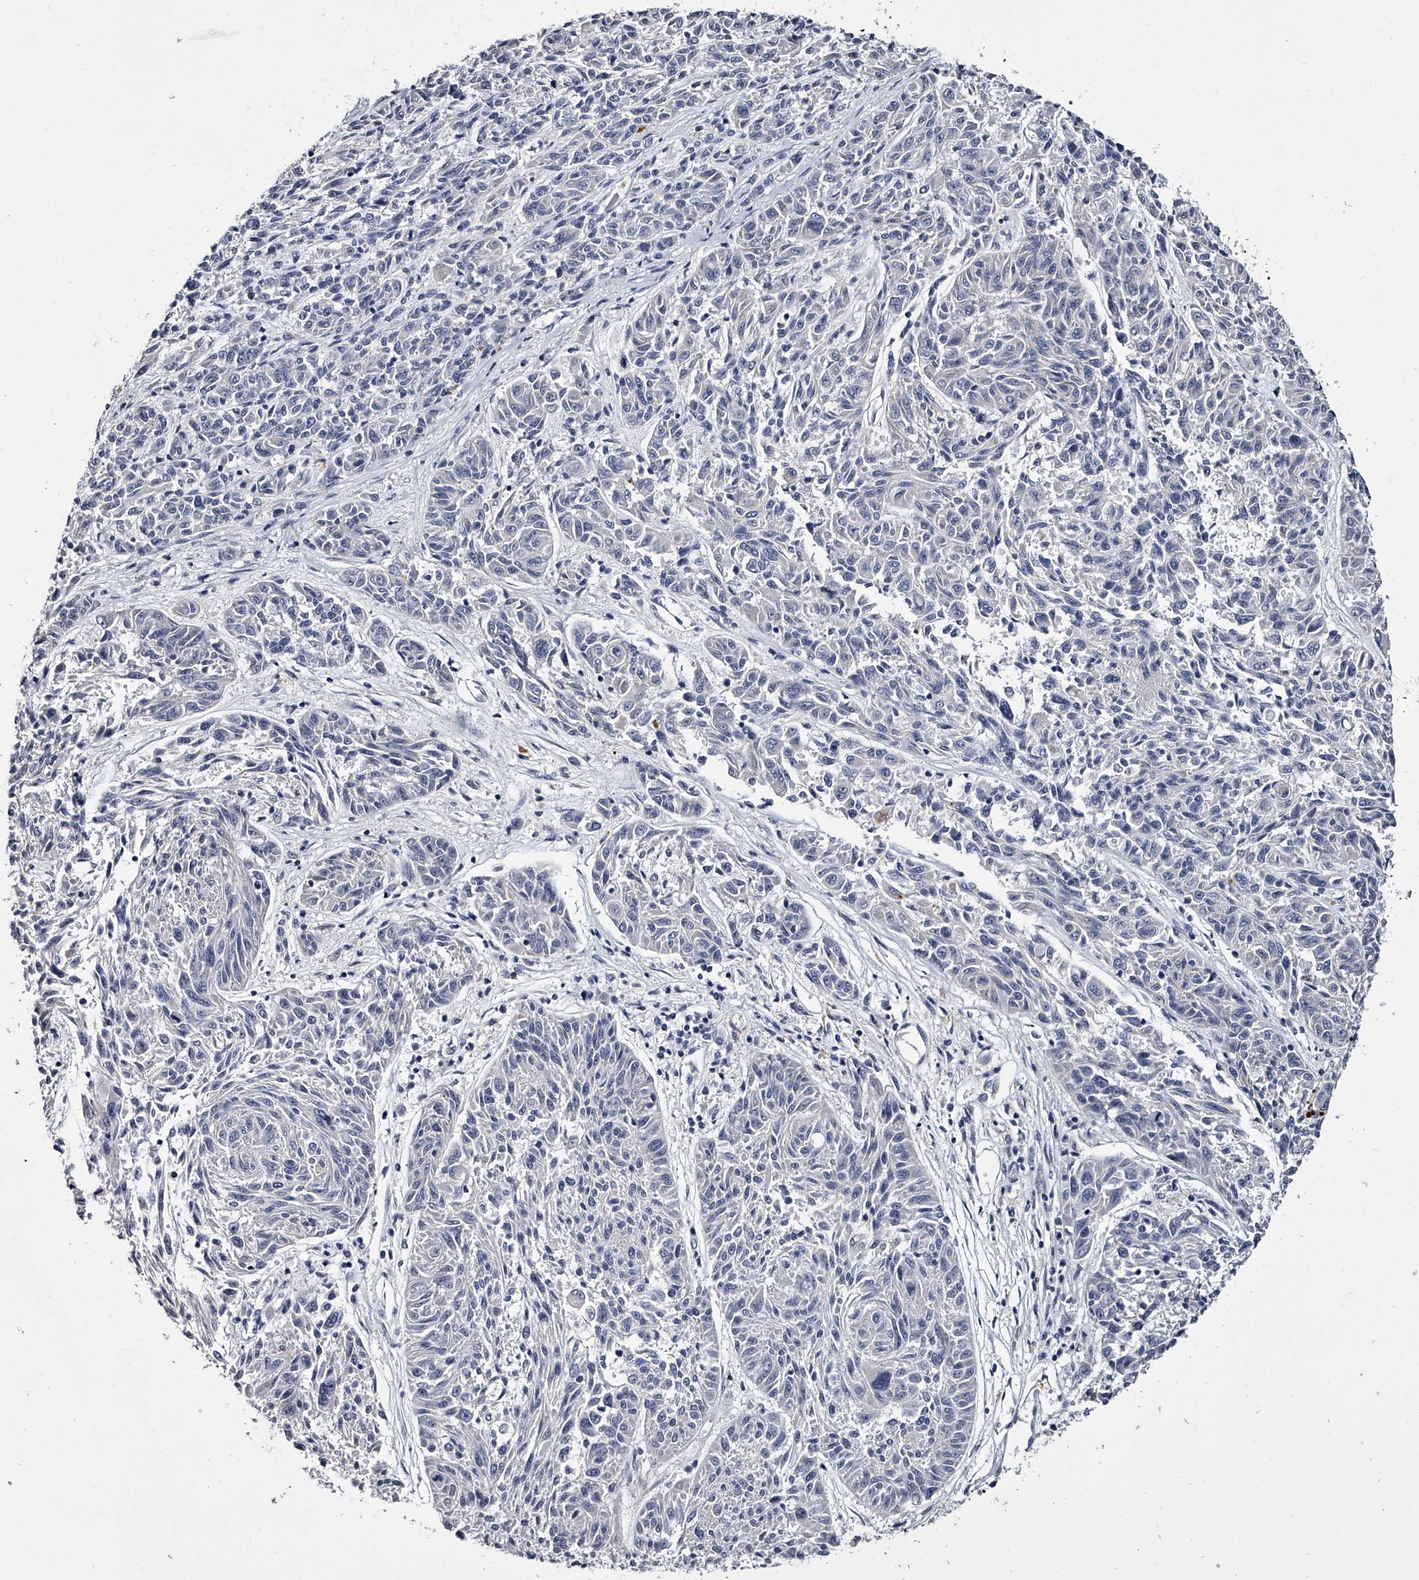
{"staining": {"intensity": "negative", "quantity": "none", "location": "none"}, "tissue": "melanoma", "cell_type": "Tumor cells", "image_type": "cancer", "snomed": [{"axis": "morphology", "description": "Malignant melanoma, NOS"}, {"axis": "topography", "description": "Skin"}], "caption": "A high-resolution image shows immunohistochemistry staining of melanoma, which reveals no significant positivity in tumor cells.", "gene": "GAPVD1", "patient": {"sex": "male", "age": 53}}